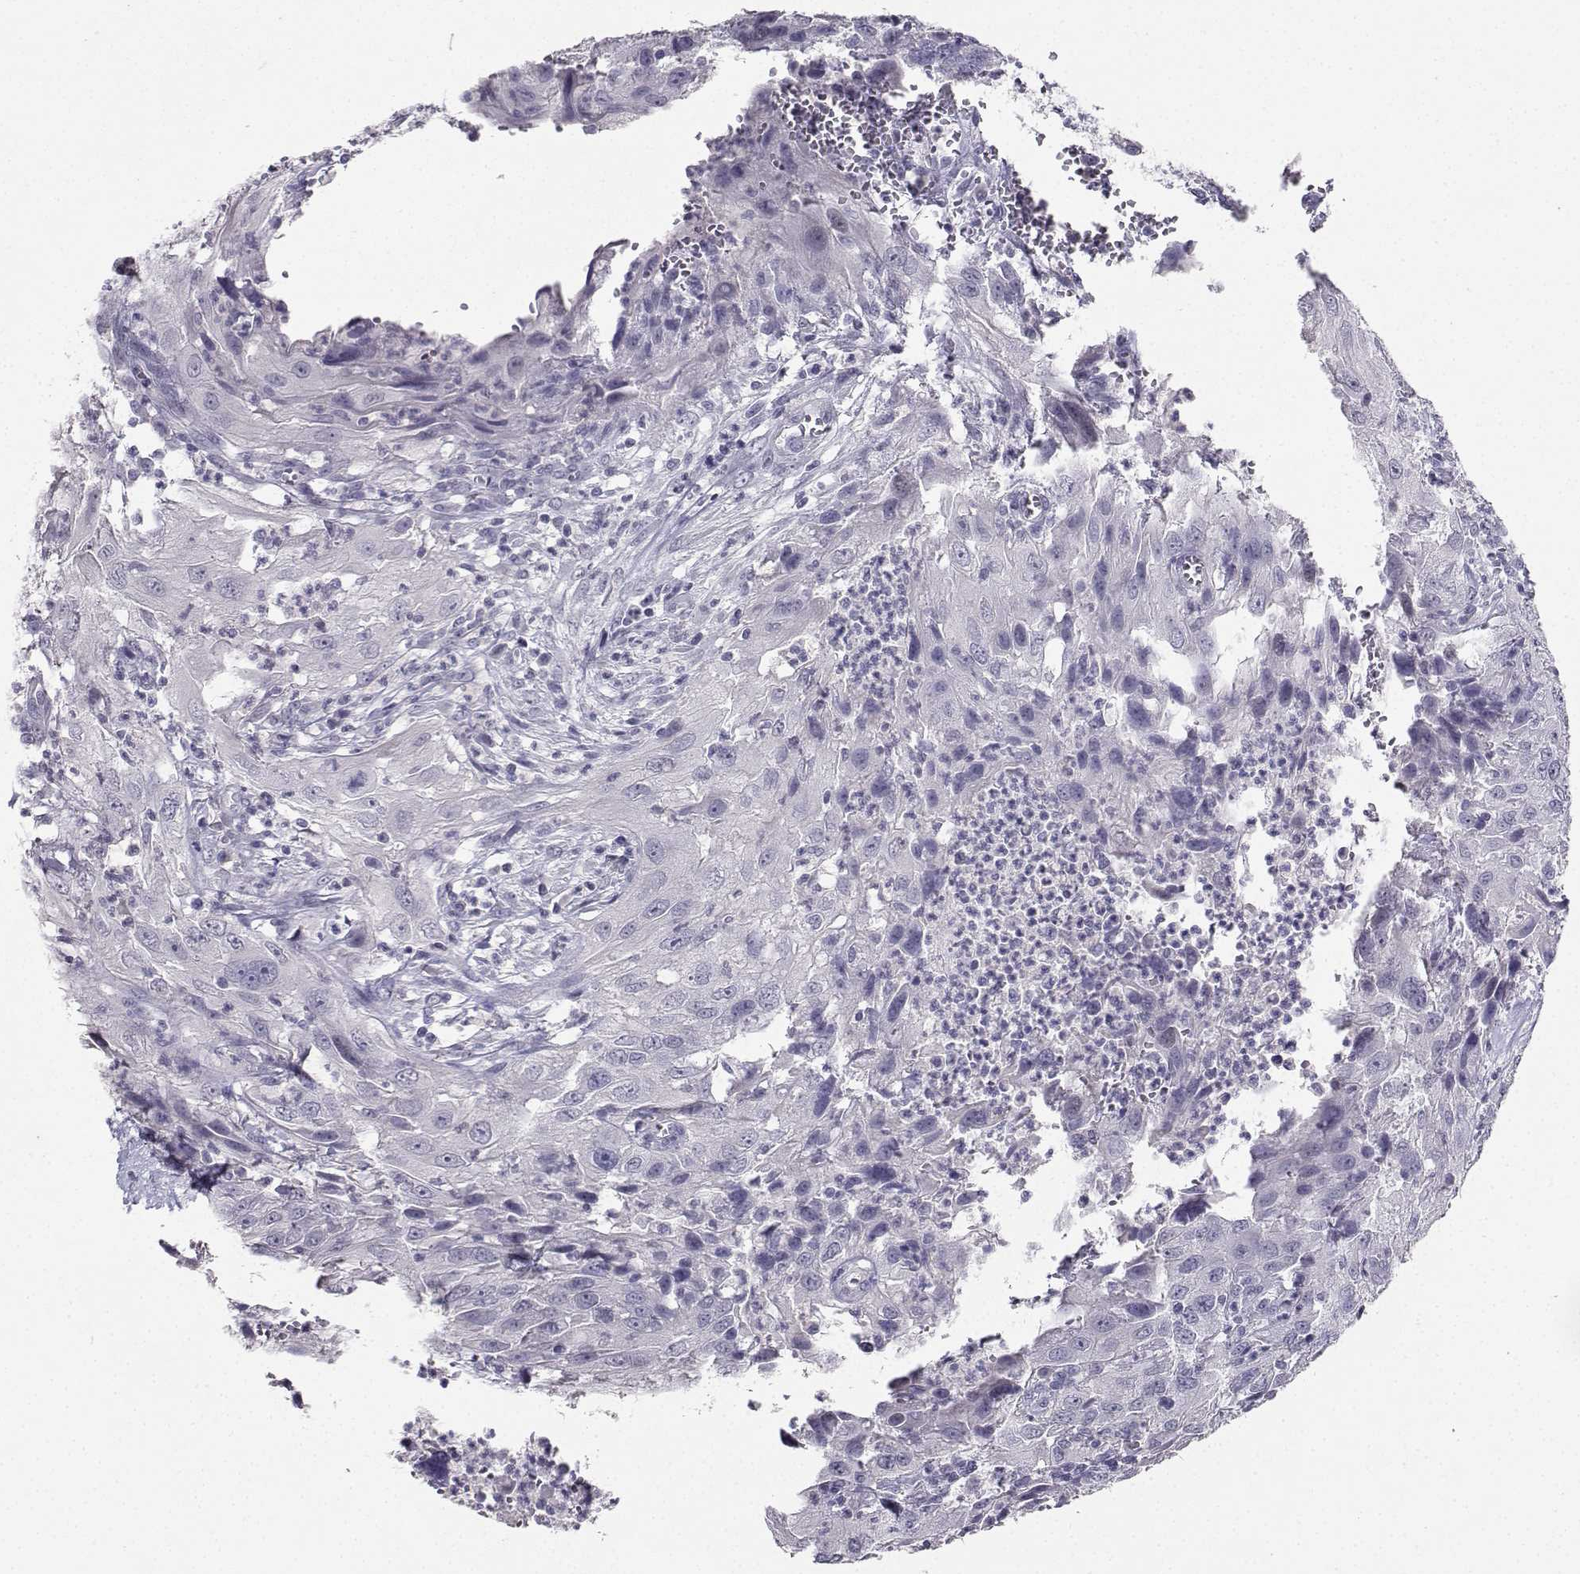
{"staining": {"intensity": "negative", "quantity": "none", "location": "none"}, "tissue": "cervical cancer", "cell_type": "Tumor cells", "image_type": "cancer", "snomed": [{"axis": "morphology", "description": "Squamous cell carcinoma, NOS"}, {"axis": "topography", "description": "Cervix"}], "caption": "A photomicrograph of human squamous cell carcinoma (cervical) is negative for staining in tumor cells.", "gene": "CARTPT", "patient": {"sex": "female", "age": 32}}